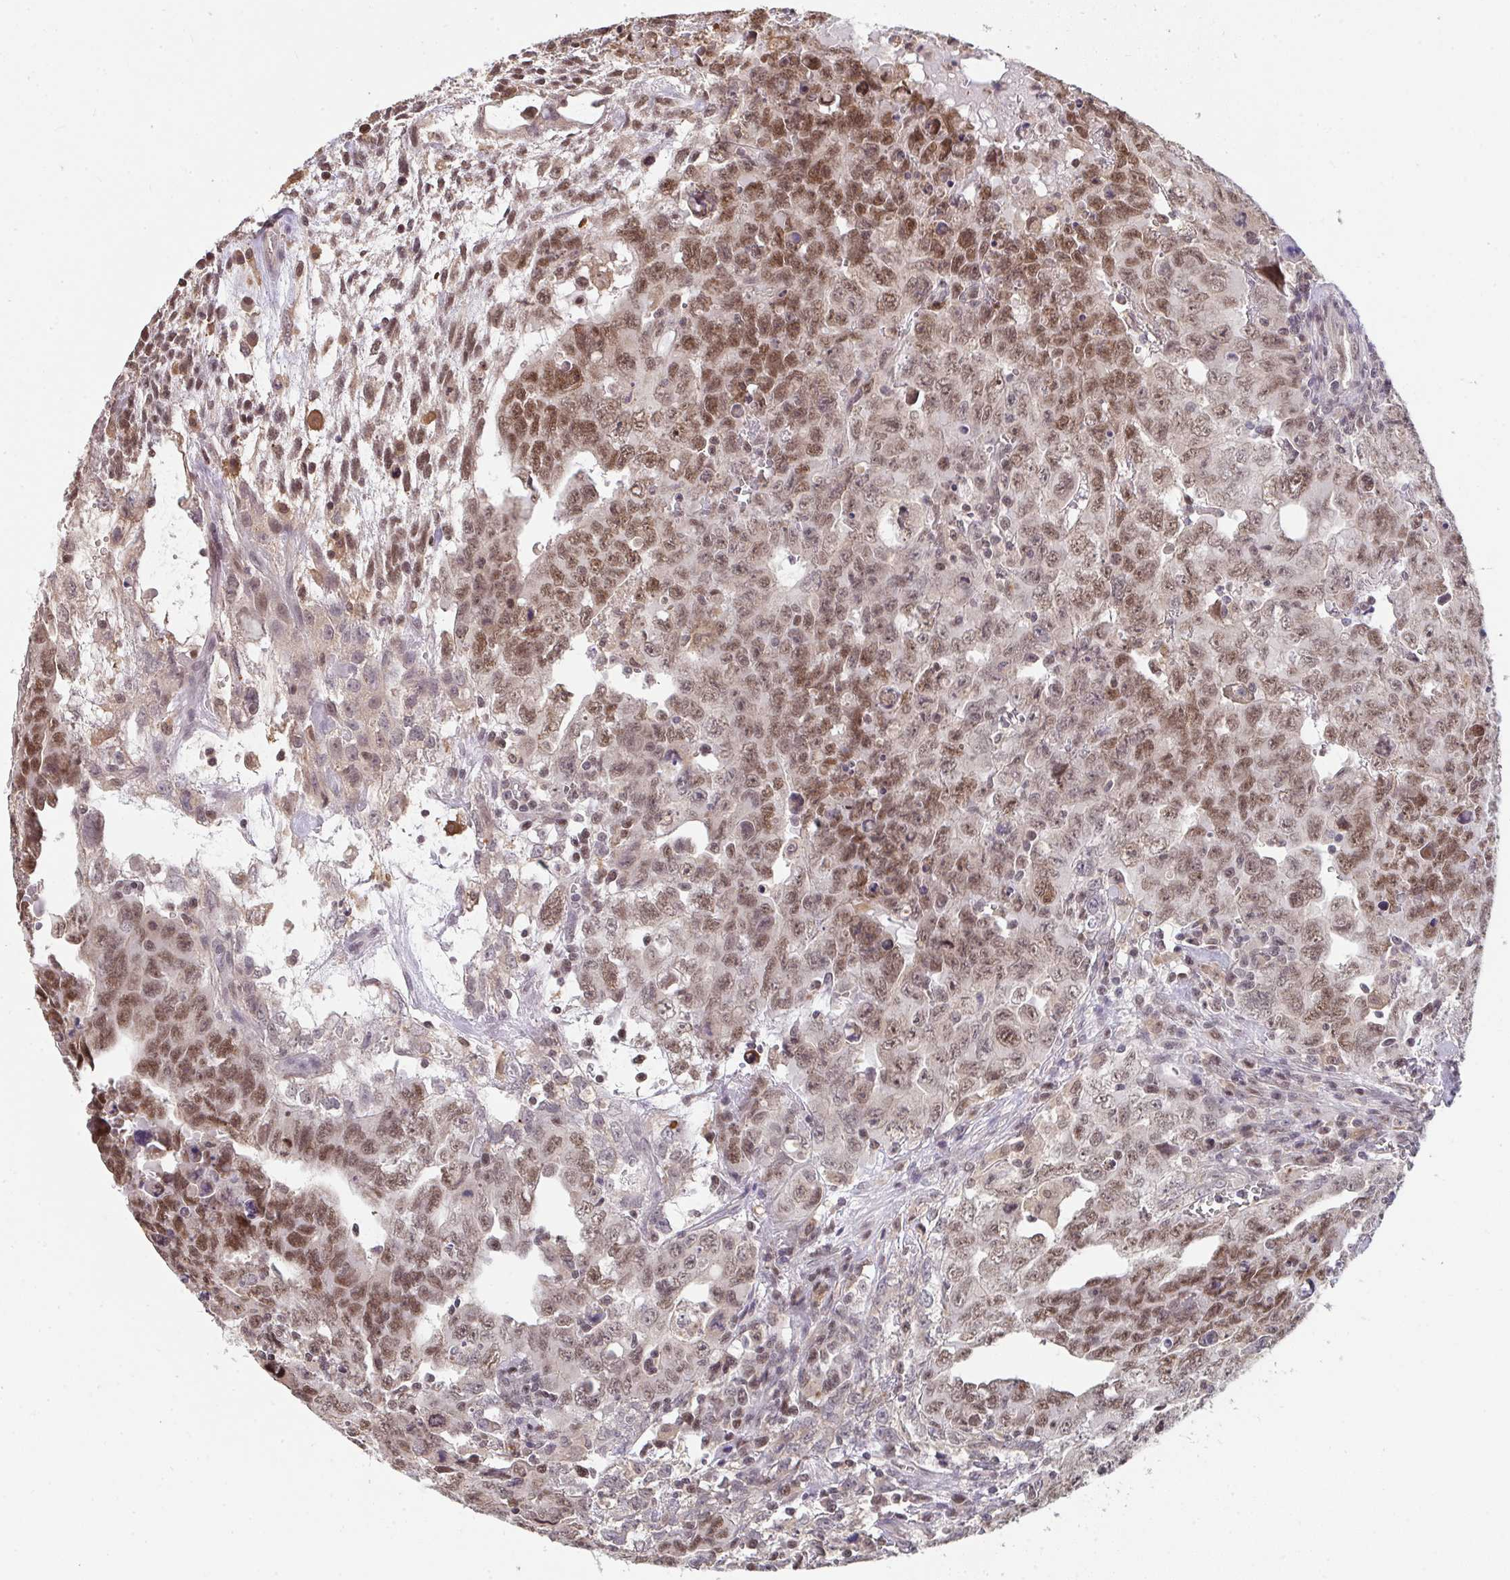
{"staining": {"intensity": "moderate", "quantity": ">75%", "location": "nuclear"}, "tissue": "testis cancer", "cell_type": "Tumor cells", "image_type": "cancer", "snomed": [{"axis": "morphology", "description": "Carcinoma, Embryonal, NOS"}, {"axis": "topography", "description": "Testis"}], "caption": "Embryonal carcinoma (testis) was stained to show a protein in brown. There is medium levels of moderate nuclear positivity in about >75% of tumor cells. The staining was performed using DAB (3,3'-diaminobenzidine) to visualize the protein expression in brown, while the nuclei were stained in blue with hematoxylin (Magnification: 20x).", "gene": "SAP30", "patient": {"sex": "male", "age": 24}}